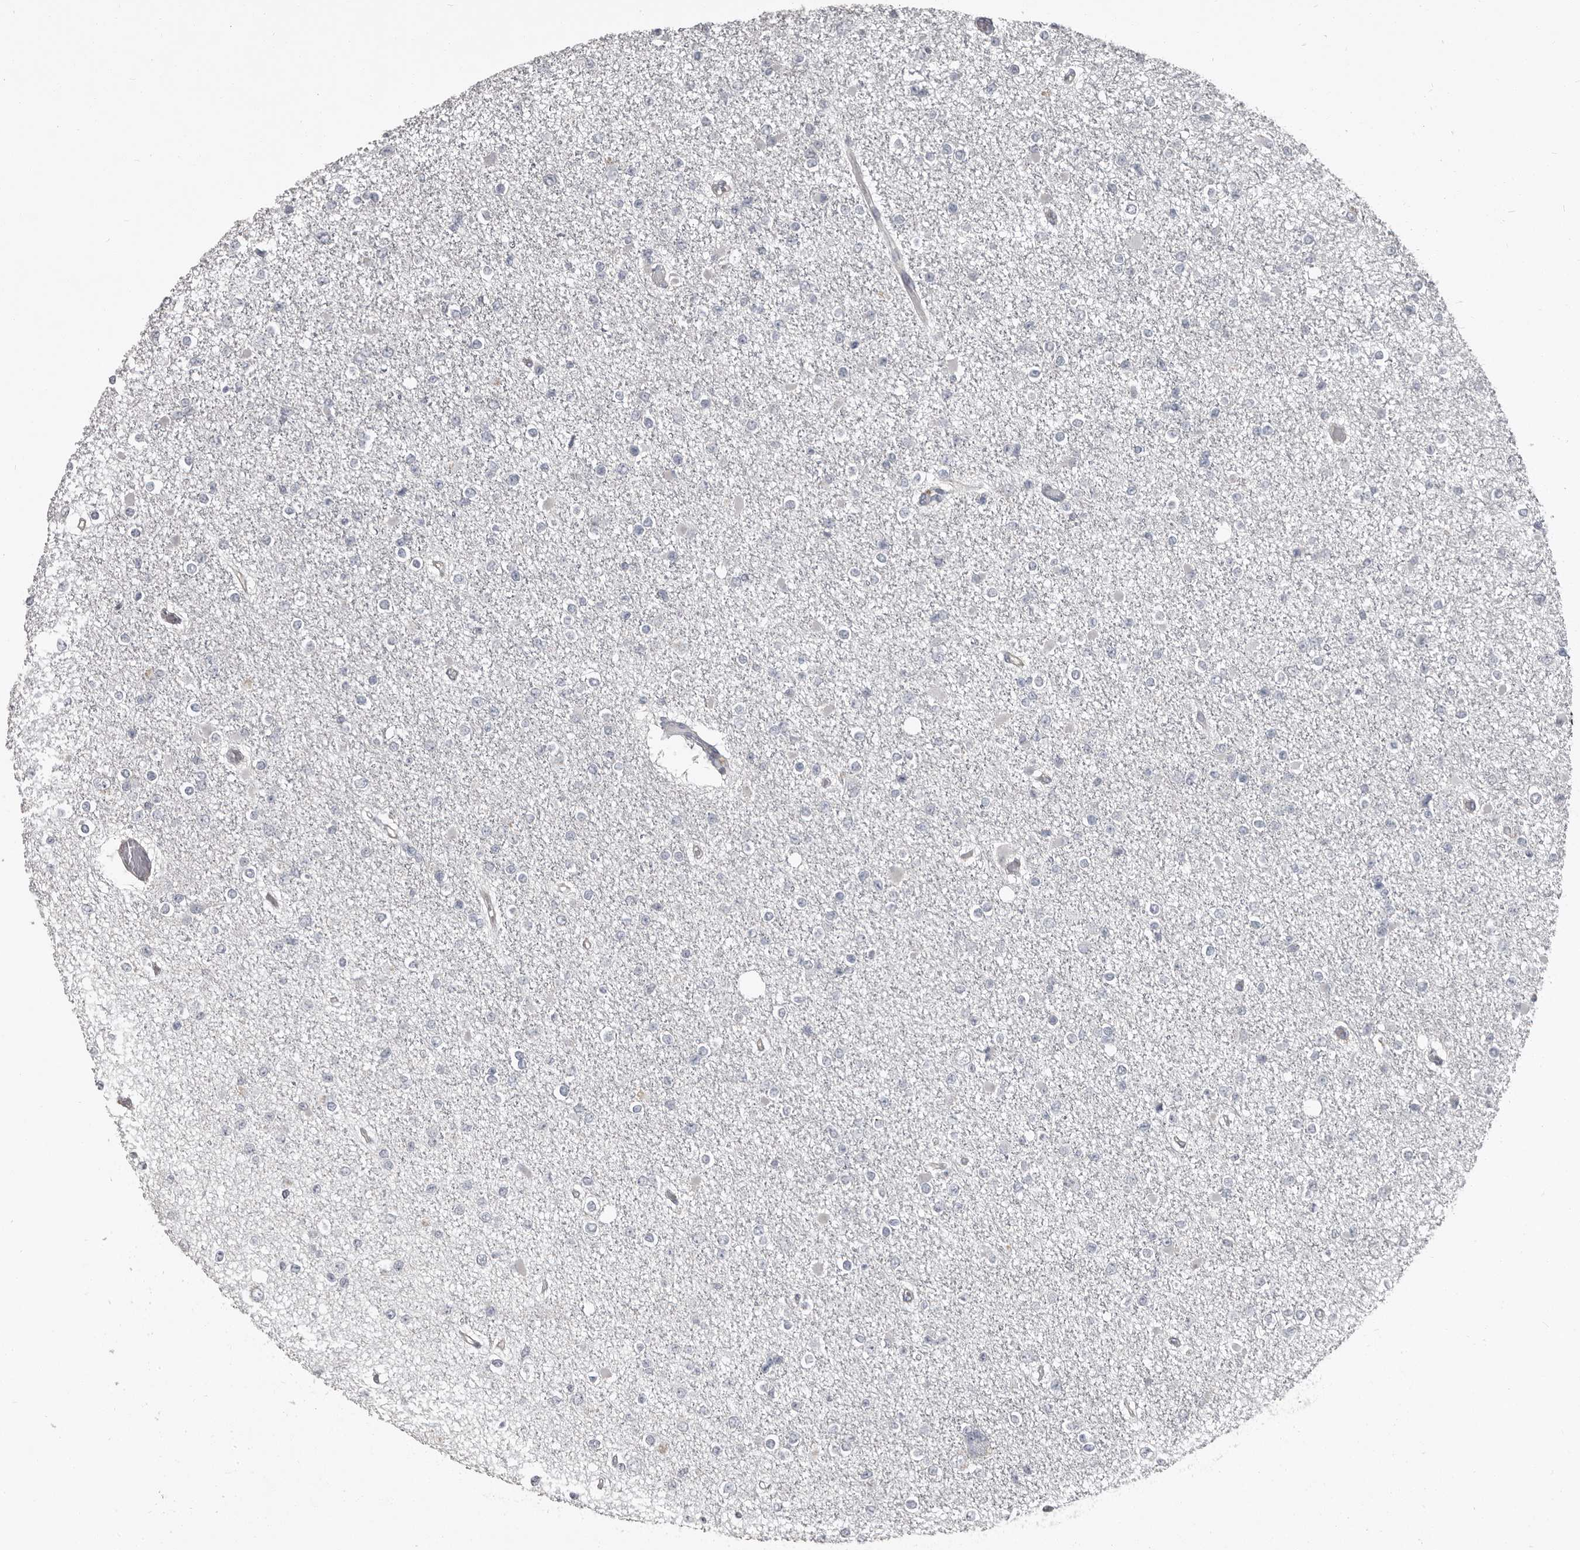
{"staining": {"intensity": "negative", "quantity": "none", "location": "none"}, "tissue": "glioma", "cell_type": "Tumor cells", "image_type": "cancer", "snomed": [{"axis": "morphology", "description": "Glioma, malignant, Low grade"}, {"axis": "topography", "description": "Brain"}], "caption": "This is an IHC image of human malignant glioma (low-grade). There is no staining in tumor cells.", "gene": "CA6", "patient": {"sex": "female", "age": 22}}